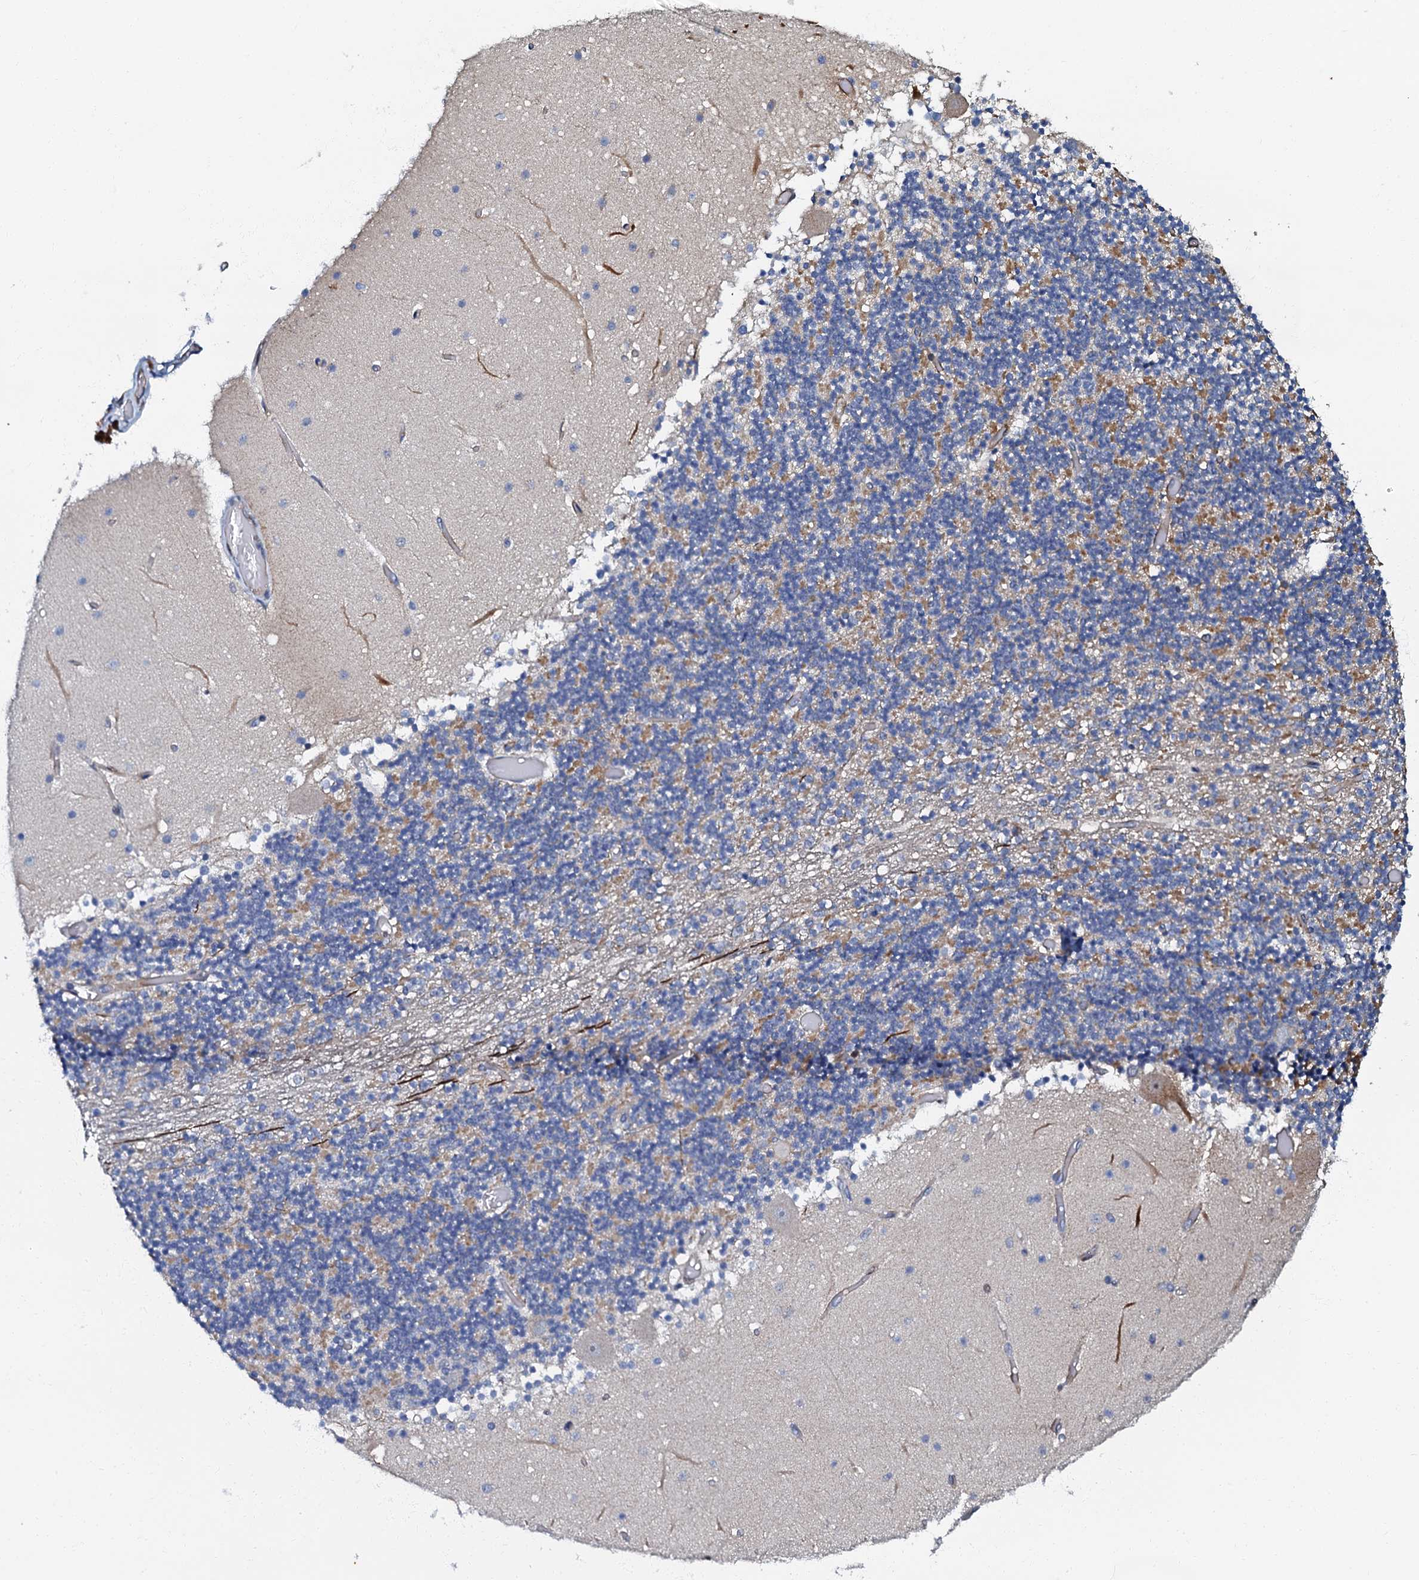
{"staining": {"intensity": "negative", "quantity": "none", "location": "none"}, "tissue": "cerebellum", "cell_type": "Cells in granular layer", "image_type": "normal", "snomed": [{"axis": "morphology", "description": "Normal tissue, NOS"}, {"axis": "topography", "description": "Cerebellum"}], "caption": "This image is of unremarkable cerebellum stained with IHC to label a protein in brown with the nuclei are counter-stained blue. There is no staining in cells in granular layer.", "gene": "OLAH", "patient": {"sex": "female", "age": 28}}